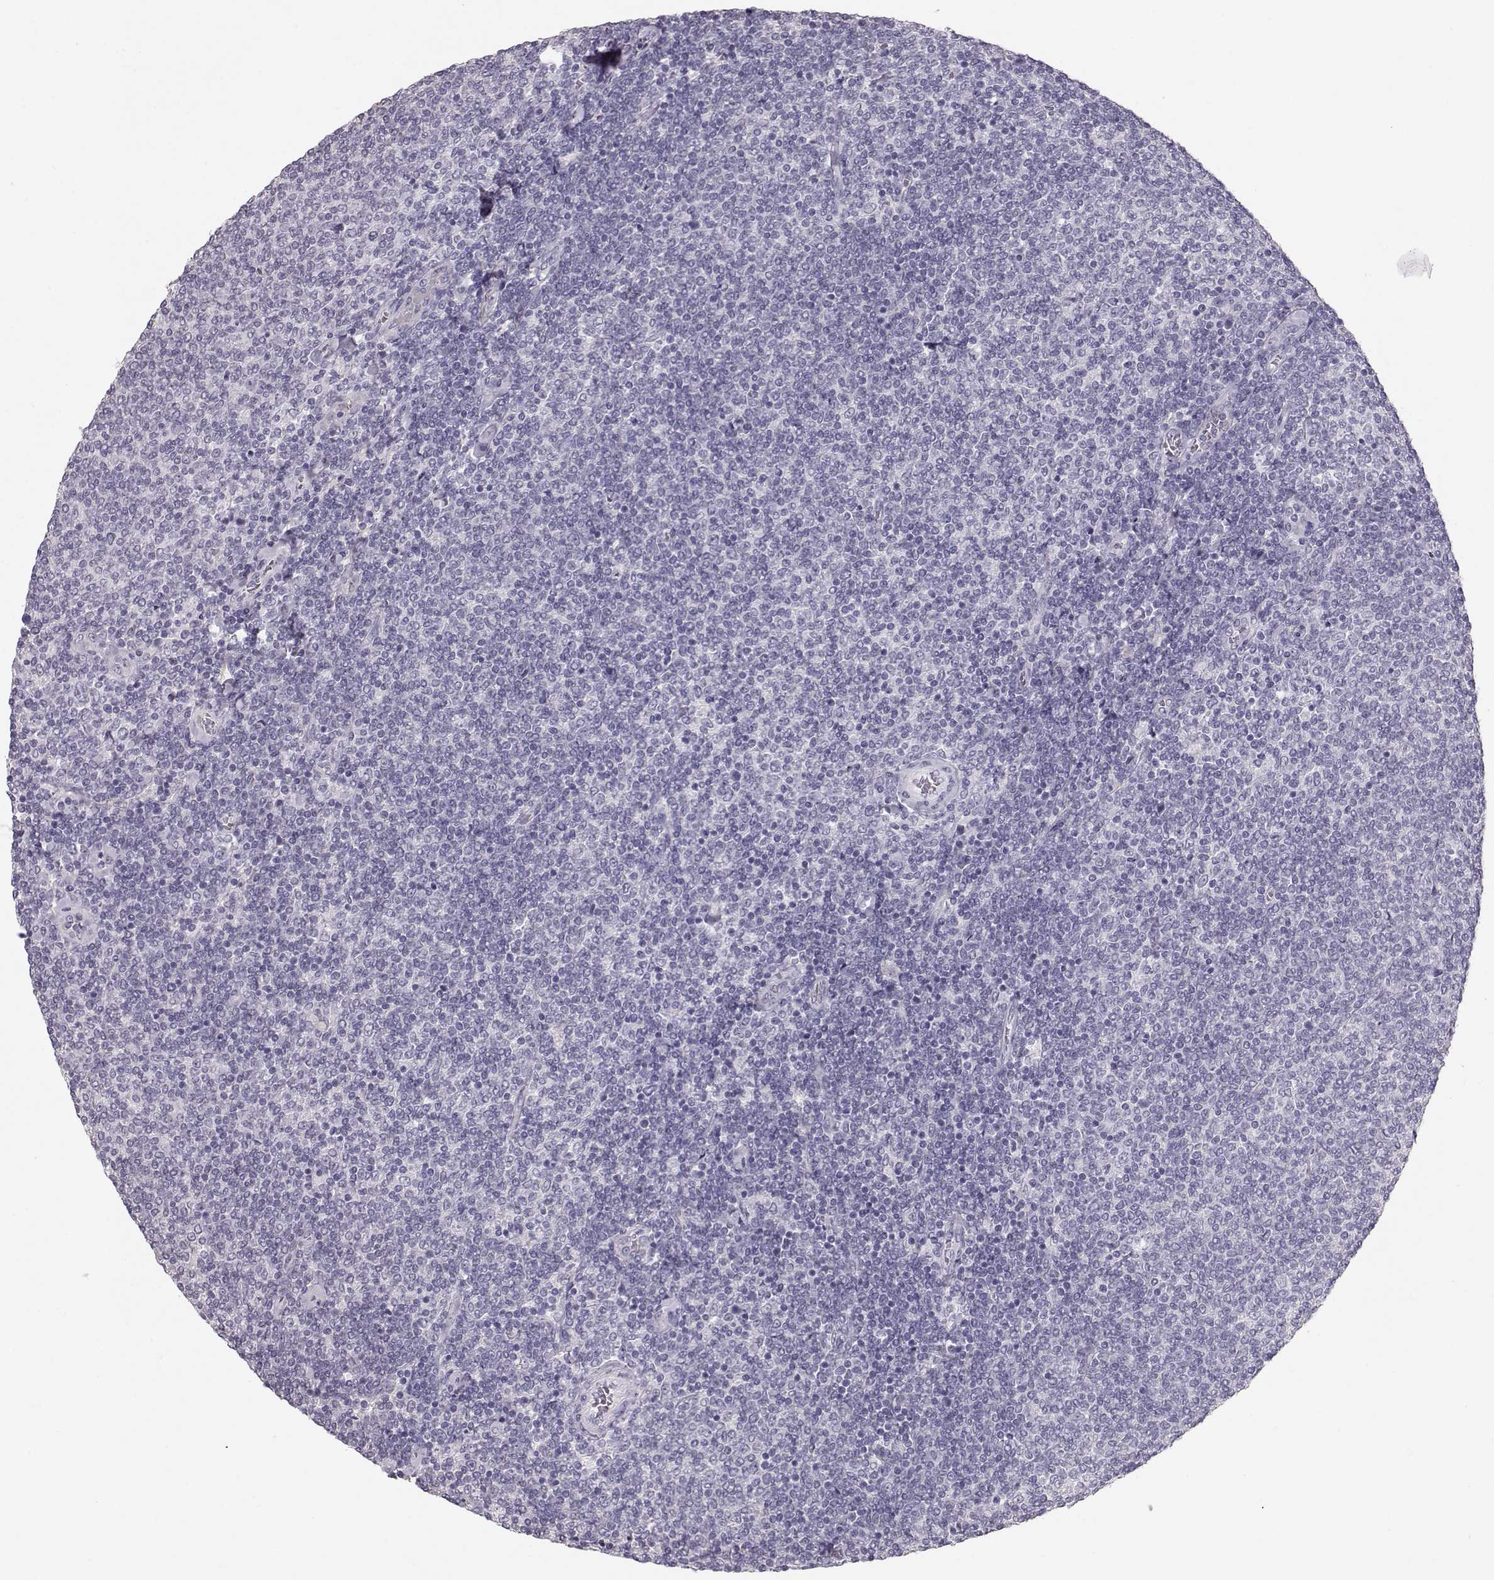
{"staining": {"intensity": "negative", "quantity": "none", "location": "none"}, "tissue": "lymphoma", "cell_type": "Tumor cells", "image_type": "cancer", "snomed": [{"axis": "morphology", "description": "Malignant lymphoma, non-Hodgkin's type, Low grade"}, {"axis": "topography", "description": "Lymph node"}], "caption": "Micrograph shows no protein staining in tumor cells of low-grade malignant lymphoma, non-Hodgkin's type tissue.", "gene": "POU1F1", "patient": {"sex": "male", "age": 52}}